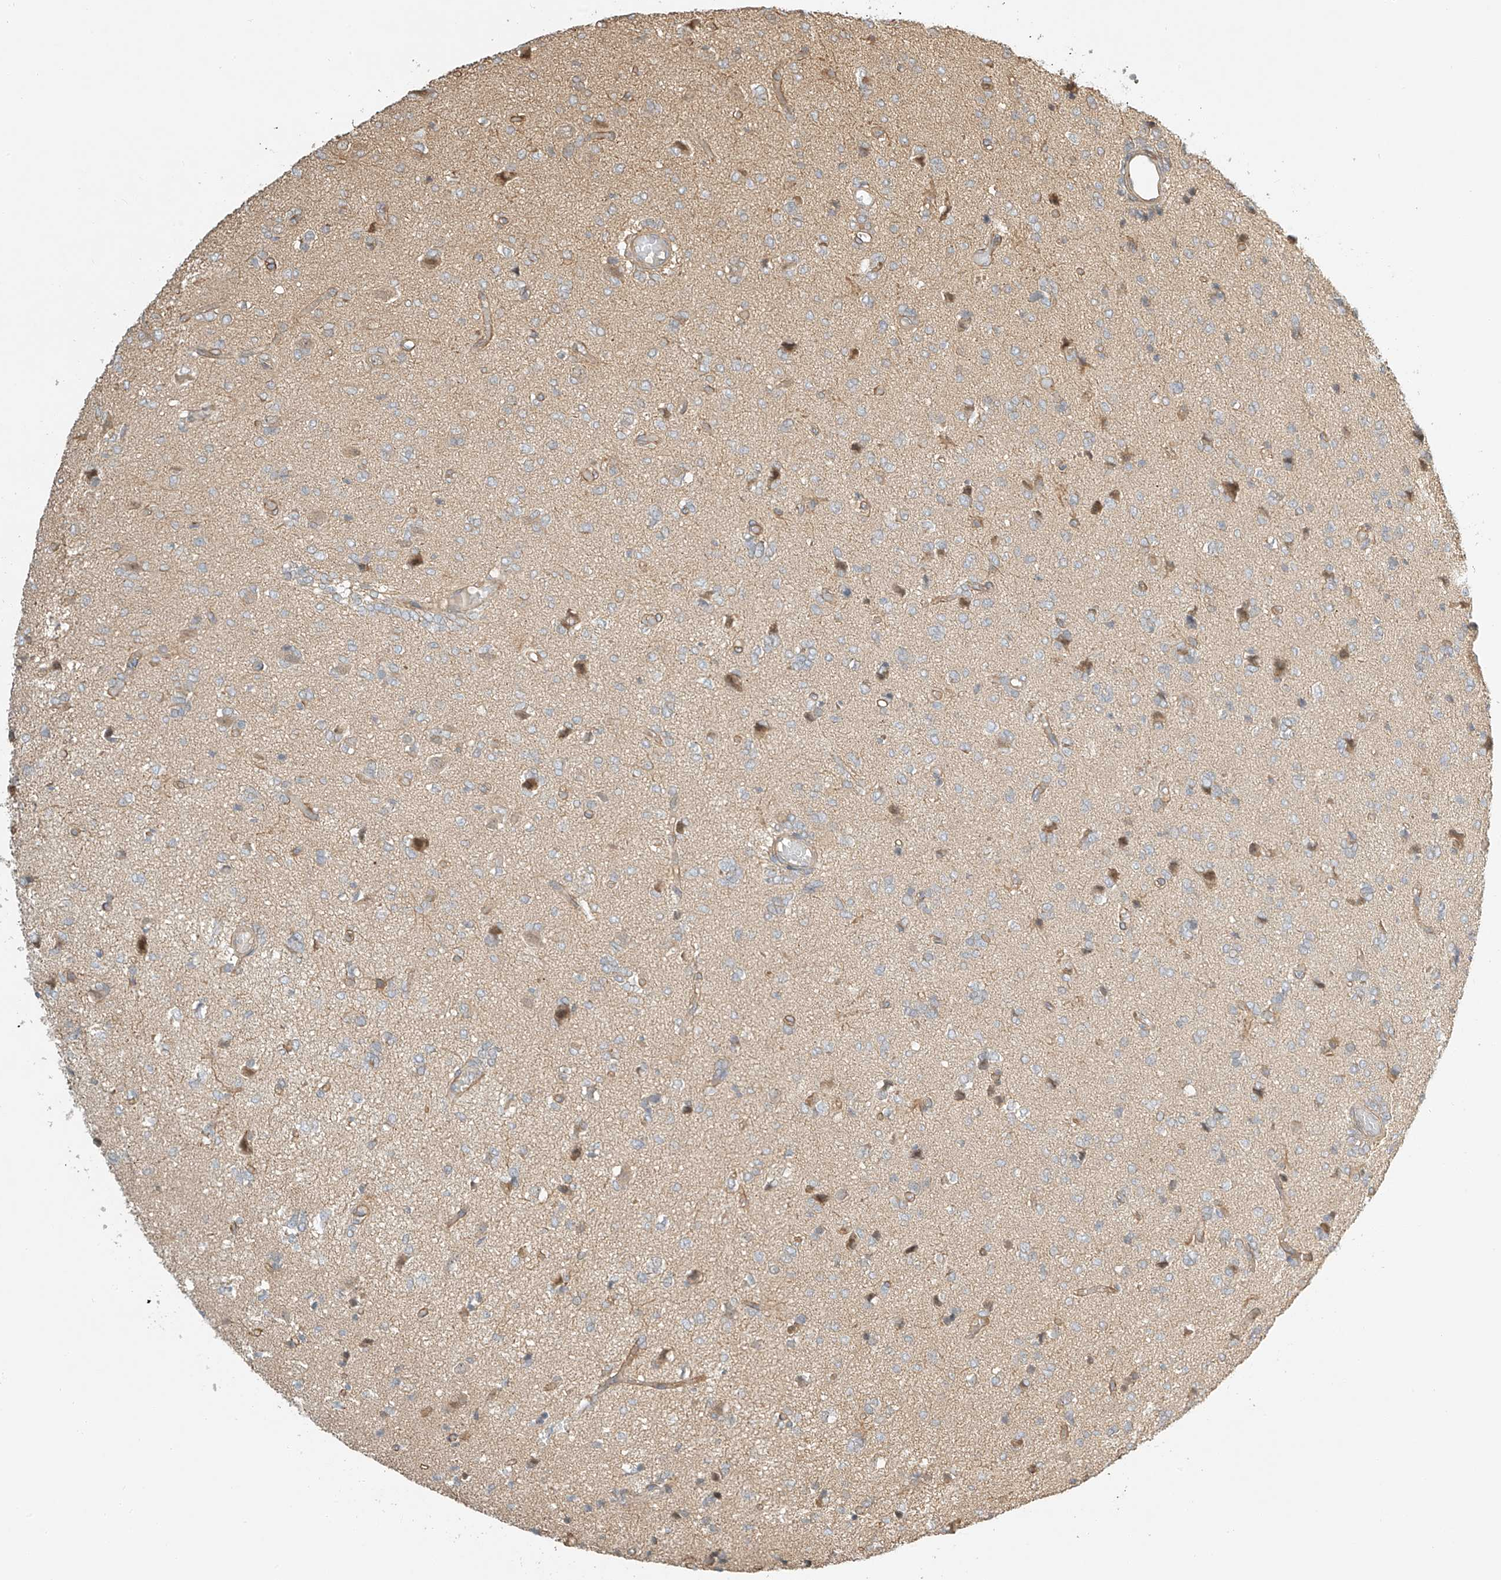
{"staining": {"intensity": "weak", "quantity": "<25%", "location": "cytoplasmic/membranous"}, "tissue": "glioma", "cell_type": "Tumor cells", "image_type": "cancer", "snomed": [{"axis": "morphology", "description": "Glioma, malignant, High grade"}, {"axis": "topography", "description": "Brain"}], "caption": "There is no significant expression in tumor cells of glioma.", "gene": "CSMD3", "patient": {"sex": "female", "age": 59}}